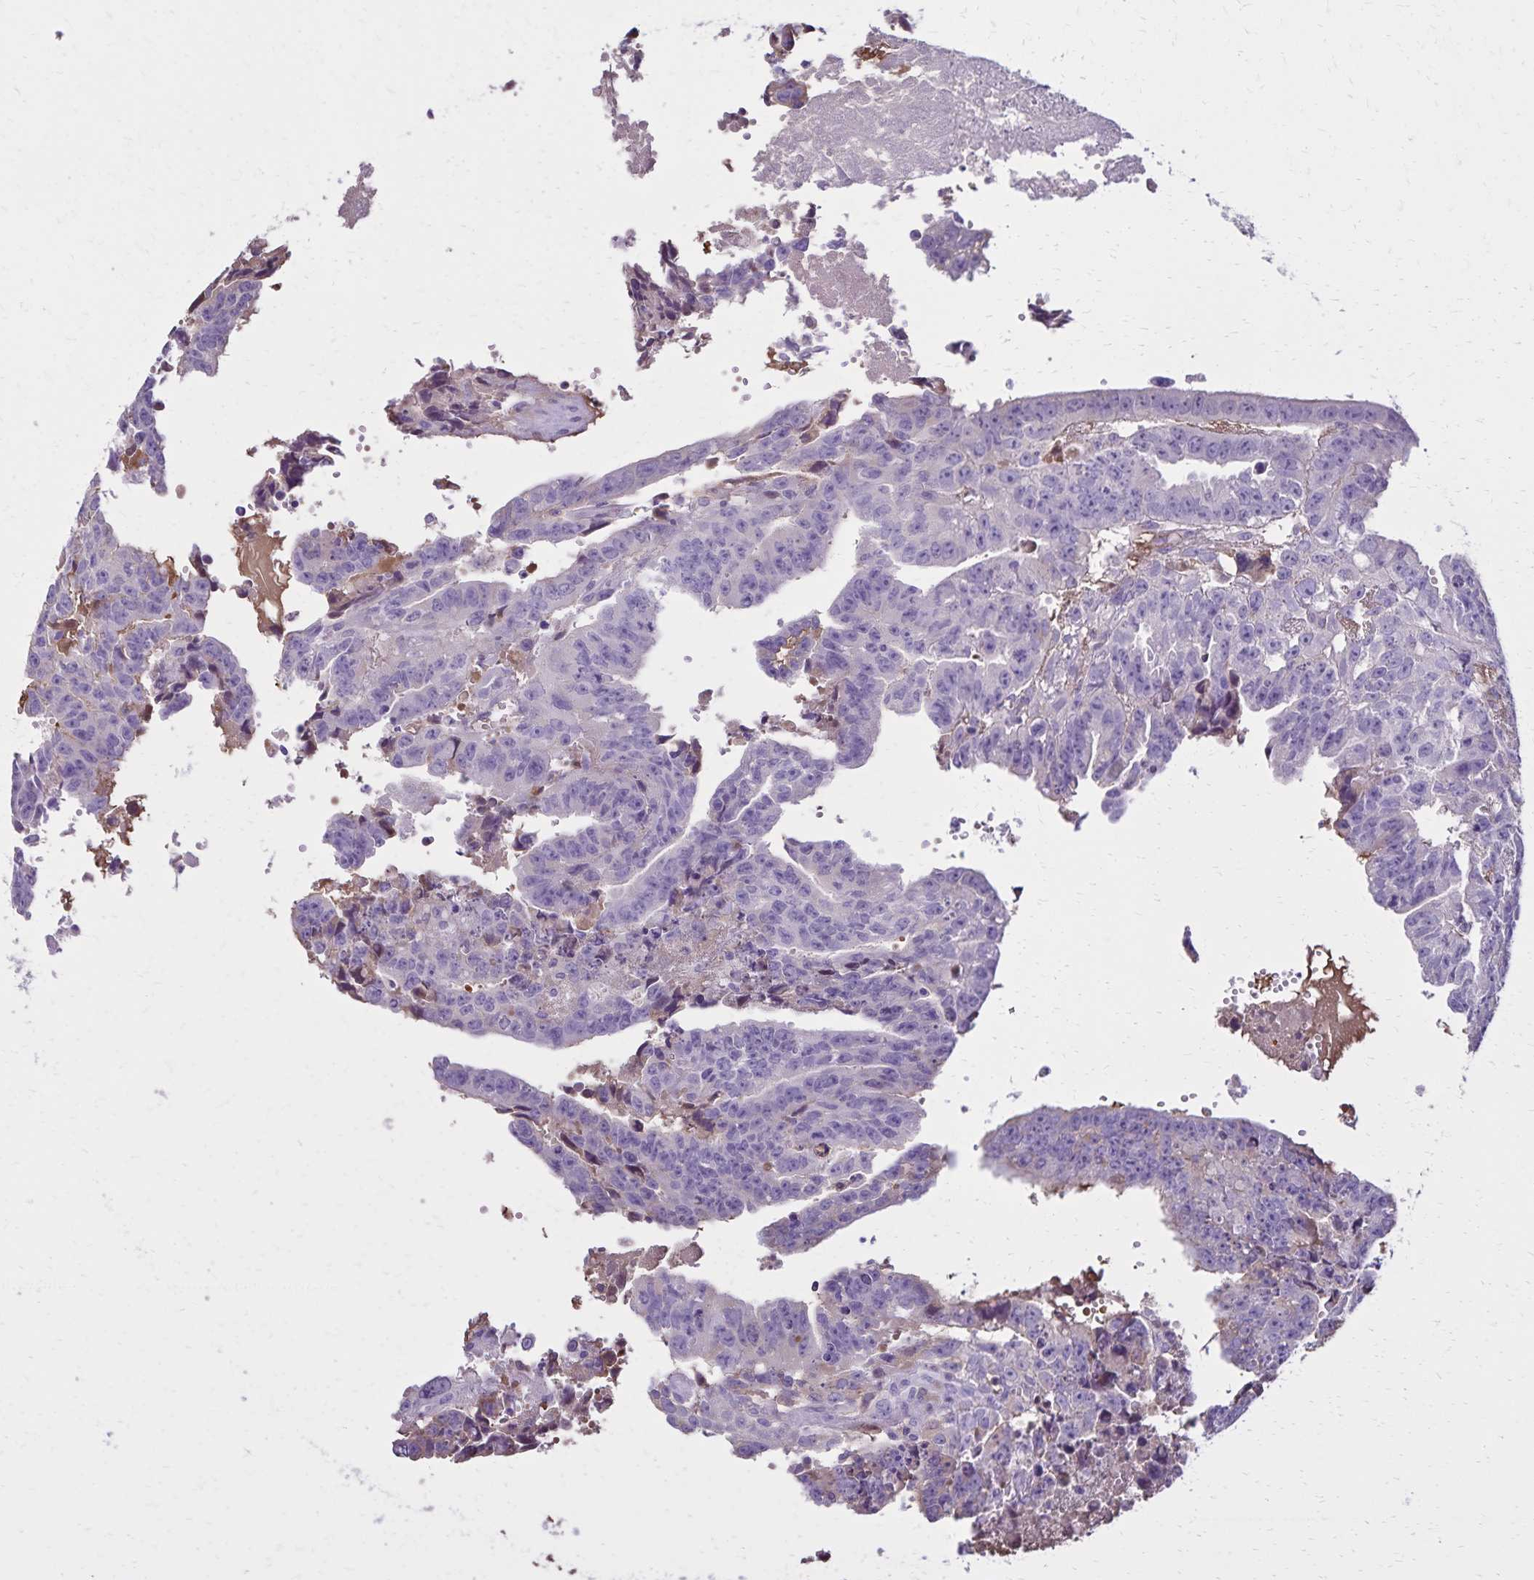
{"staining": {"intensity": "negative", "quantity": "none", "location": "none"}, "tissue": "testis cancer", "cell_type": "Tumor cells", "image_type": "cancer", "snomed": [{"axis": "morphology", "description": "Carcinoma, Embryonal, NOS"}, {"axis": "morphology", "description": "Teratoma, malignant, NOS"}, {"axis": "topography", "description": "Testis"}], "caption": "Immunohistochemistry (IHC) of teratoma (malignant) (testis) exhibits no expression in tumor cells.", "gene": "CD27", "patient": {"sex": "male", "age": 24}}